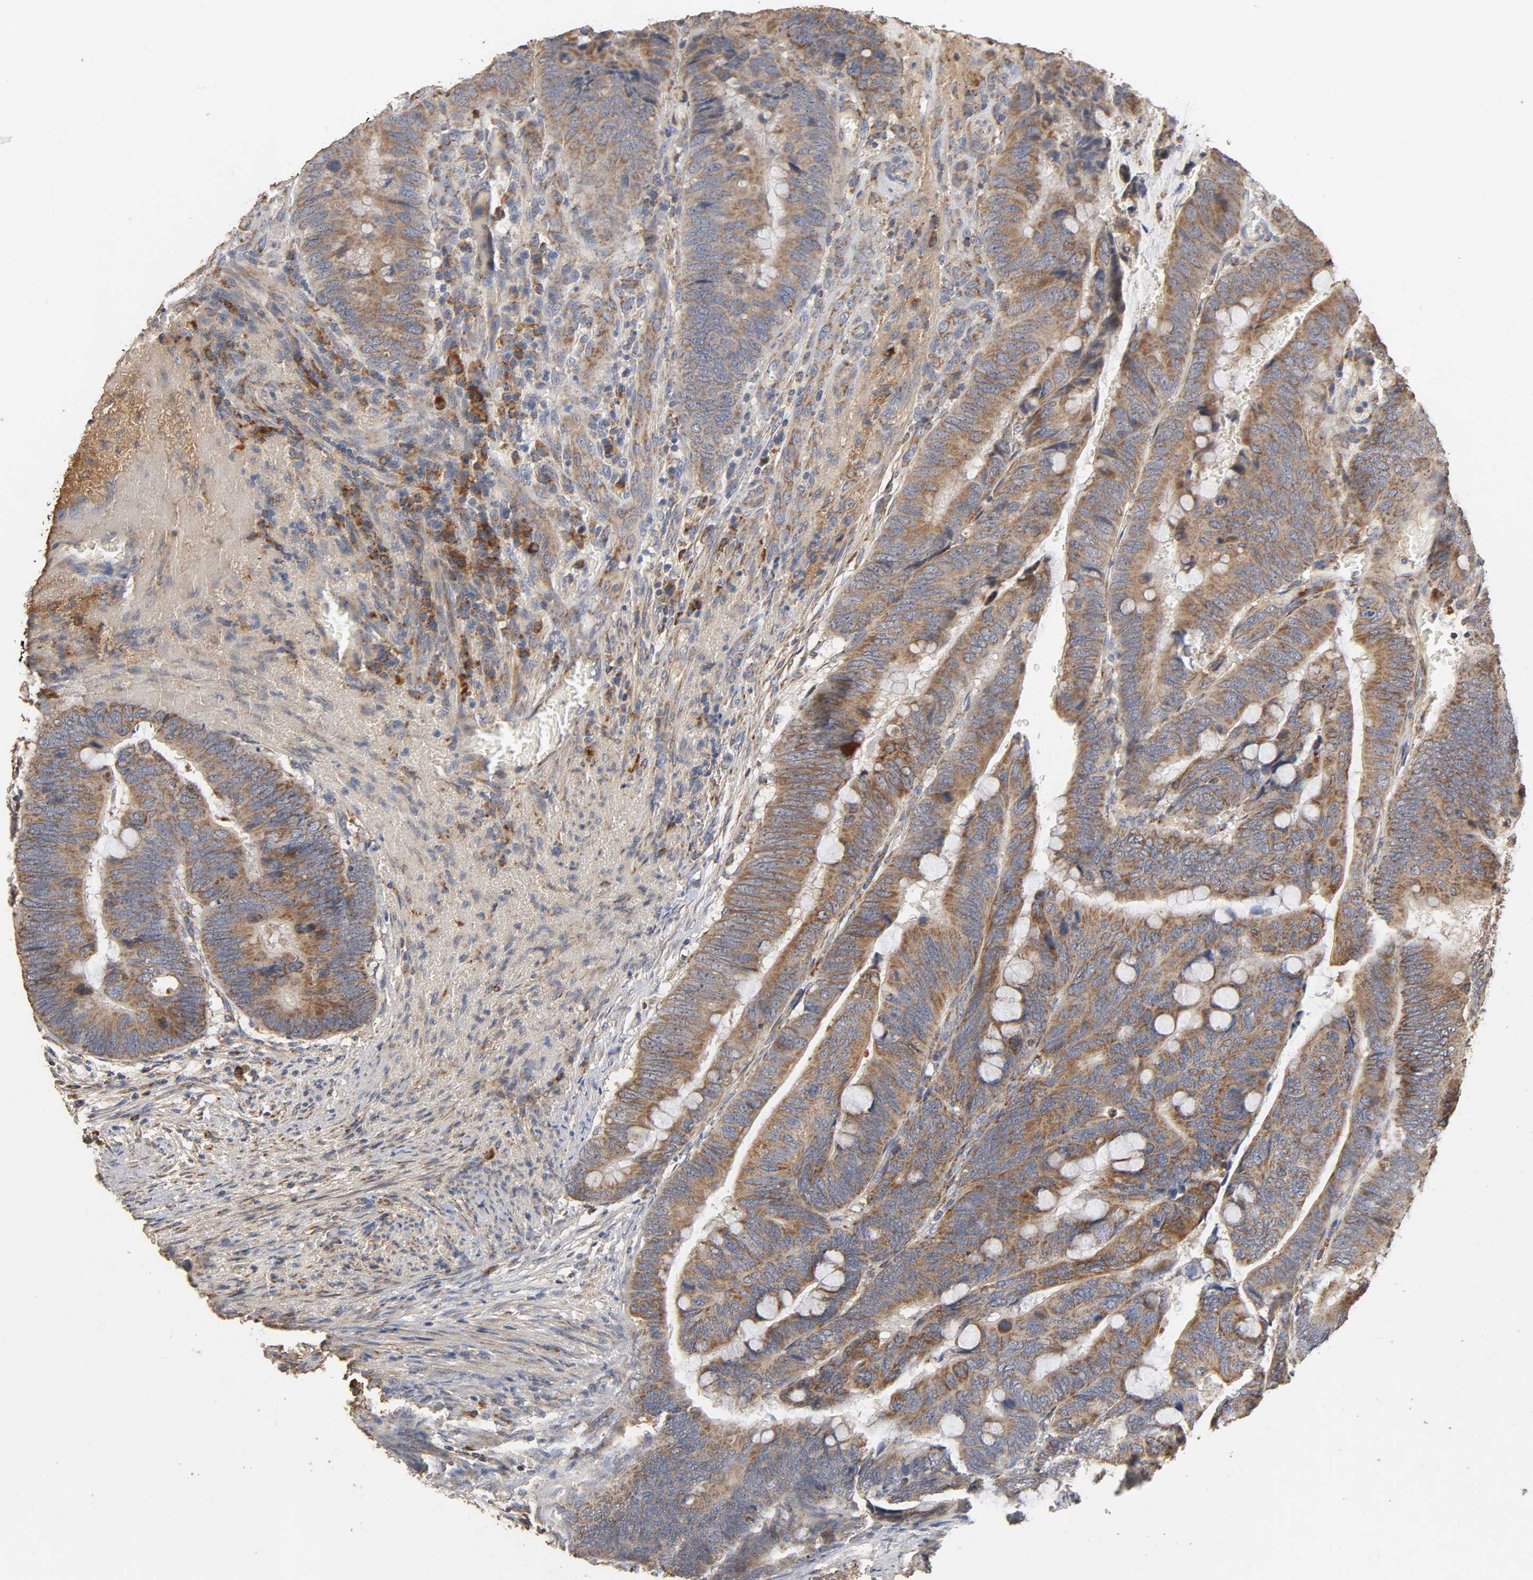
{"staining": {"intensity": "moderate", "quantity": "25%-75%", "location": "cytoplasmic/membranous"}, "tissue": "colorectal cancer", "cell_type": "Tumor cells", "image_type": "cancer", "snomed": [{"axis": "morphology", "description": "Normal tissue, NOS"}, {"axis": "morphology", "description": "Adenocarcinoma, NOS"}, {"axis": "topography", "description": "Rectum"}, {"axis": "topography", "description": "Peripheral nerve tissue"}], "caption": "Immunohistochemical staining of colorectal cancer (adenocarcinoma) demonstrates medium levels of moderate cytoplasmic/membranous expression in approximately 25%-75% of tumor cells.", "gene": "NDUFS3", "patient": {"sex": "male", "age": 92}}